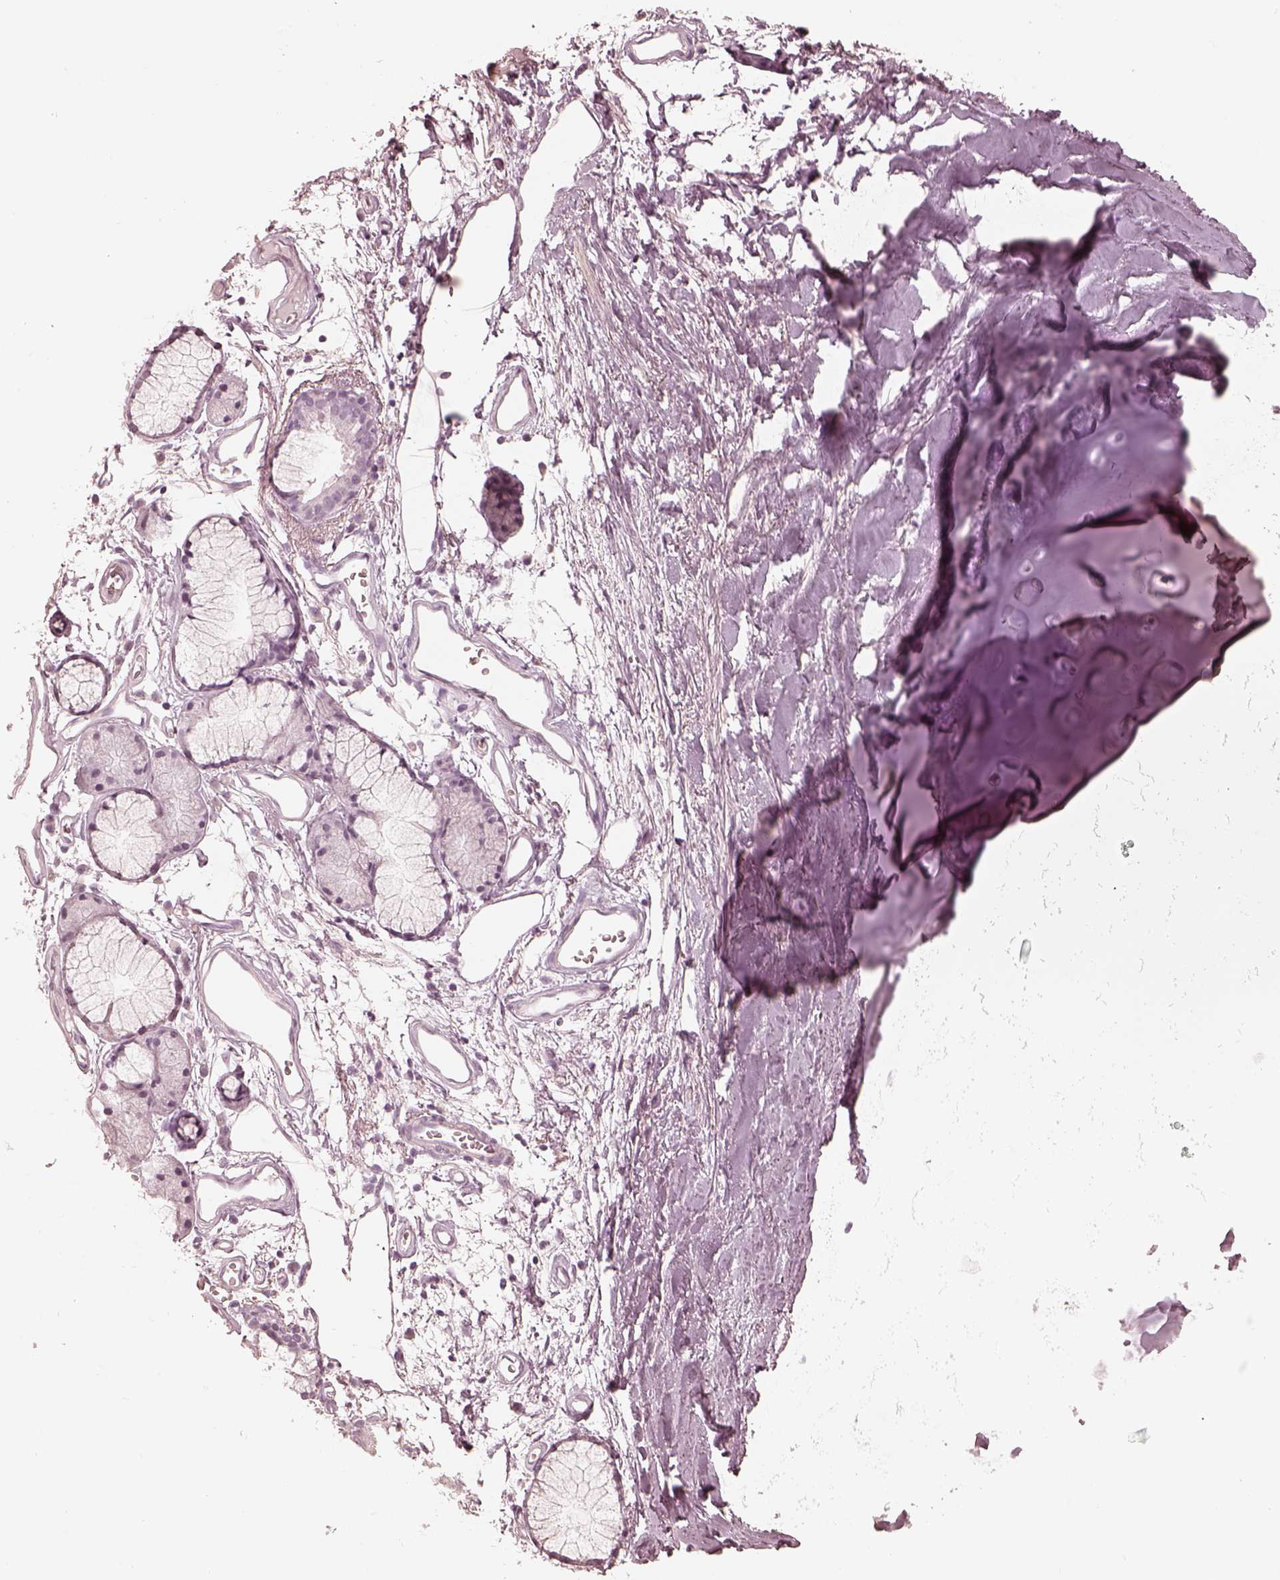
{"staining": {"intensity": "negative", "quantity": "none", "location": "none"}, "tissue": "soft tissue", "cell_type": "Chondrocytes", "image_type": "normal", "snomed": [{"axis": "morphology", "description": "Normal tissue, NOS"}, {"axis": "topography", "description": "Cartilage tissue"}, {"axis": "topography", "description": "Bronchus"}], "caption": "A histopathology image of soft tissue stained for a protein demonstrates no brown staining in chondrocytes. Brightfield microscopy of immunohistochemistry stained with DAB (brown) and hematoxylin (blue), captured at high magnification.", "gene": "CALR3", "patient": {"sex": "female", "age": 79}}